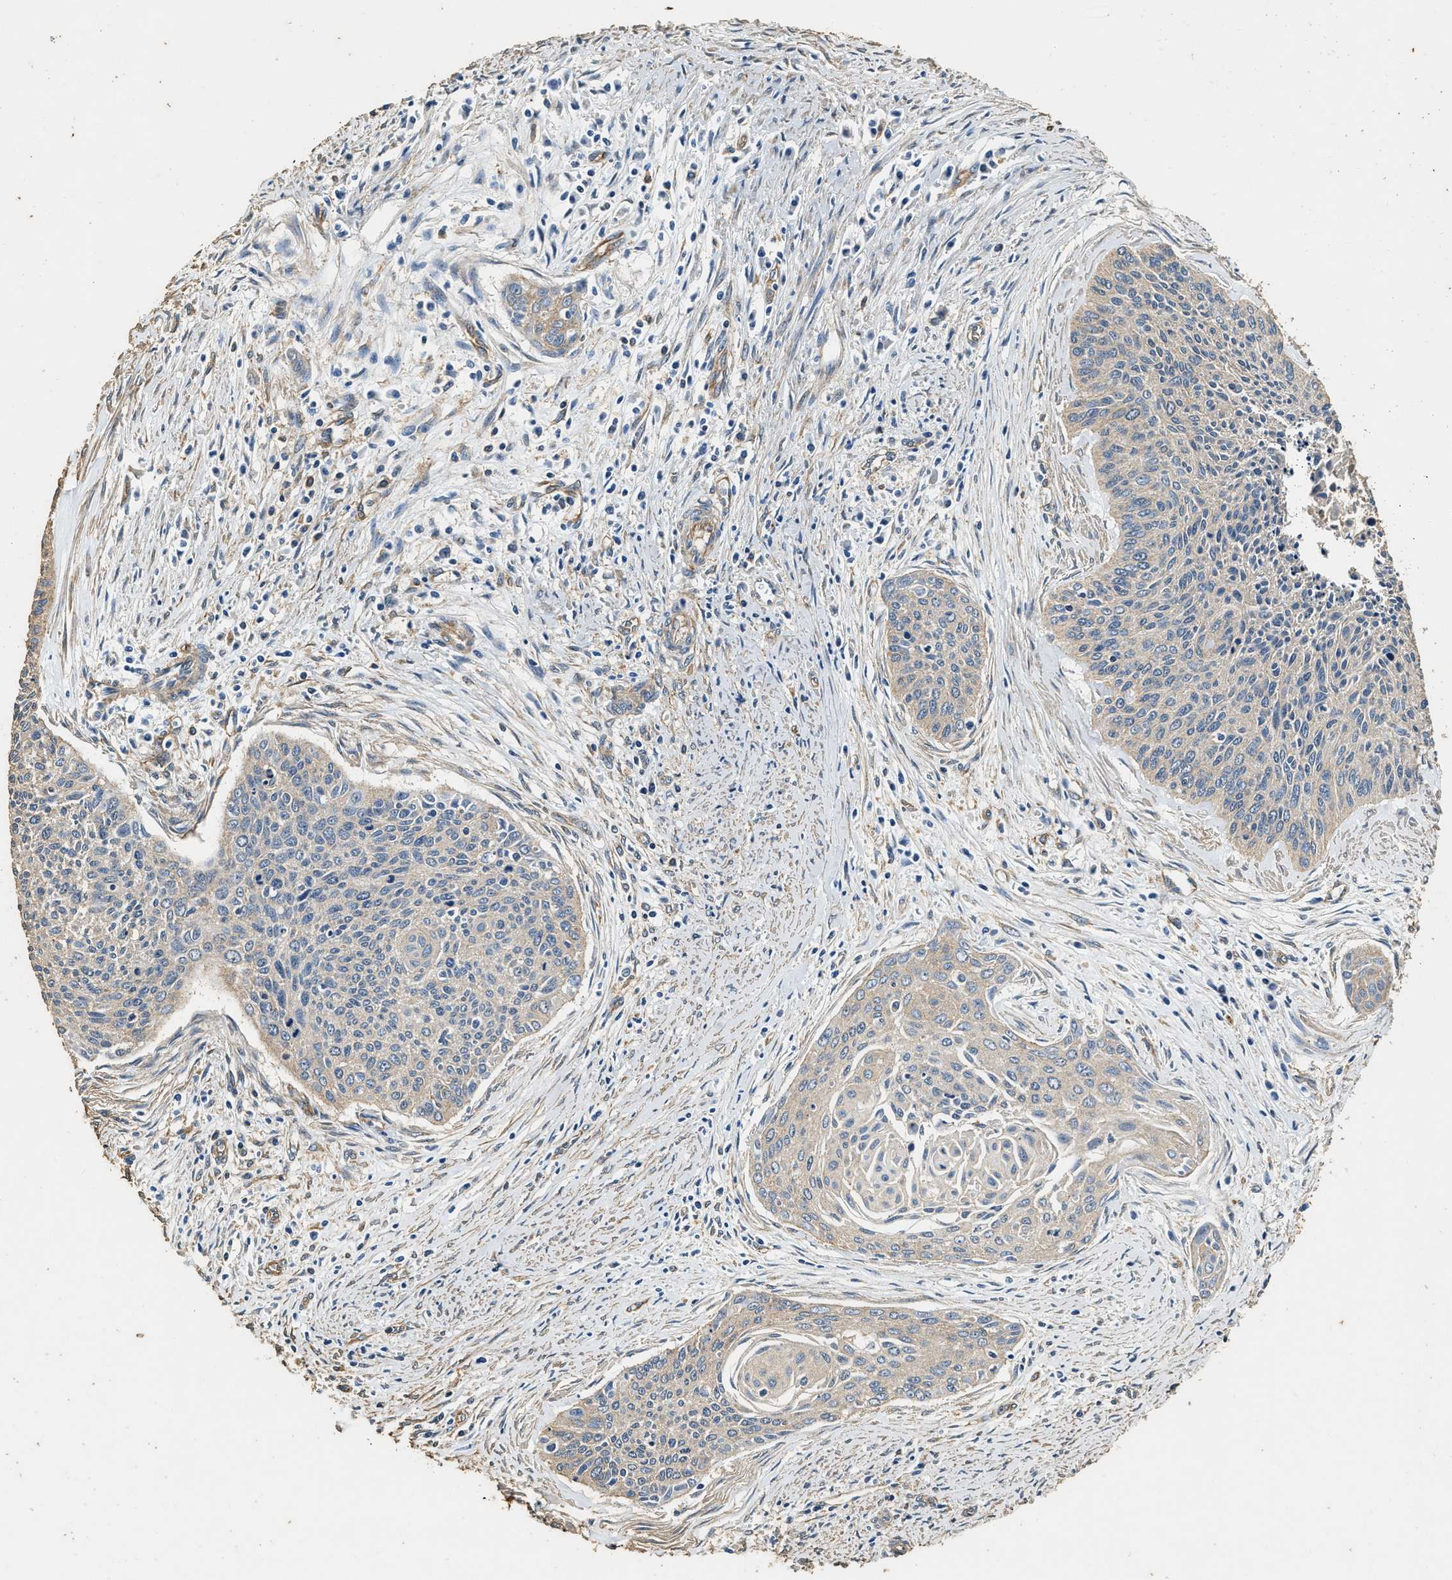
{"staining": {"intensity": "weak", "quantity": "<25%", "location": "cytoplasmic/membranous"}, "tissue": "cervical cancer", "cell_type": "Tumor cells", "image_type": "cancer", "snomed": [{"axis": "morphology", "description": "Squamous cell carcinoma, NOS"}, {"axis": "topography", "description": "Cervix"}], "caption": "This is a histopathology image of IHC staining of cervical cancer (squamous cell carcinoma), which shows no staining in tumor cells. (DAB (3,3'-diaminobenzidine) IHC with hematoxylin counter stain).", "gene": "MIB1", "patient": {"sex": "female", "age": 55}}